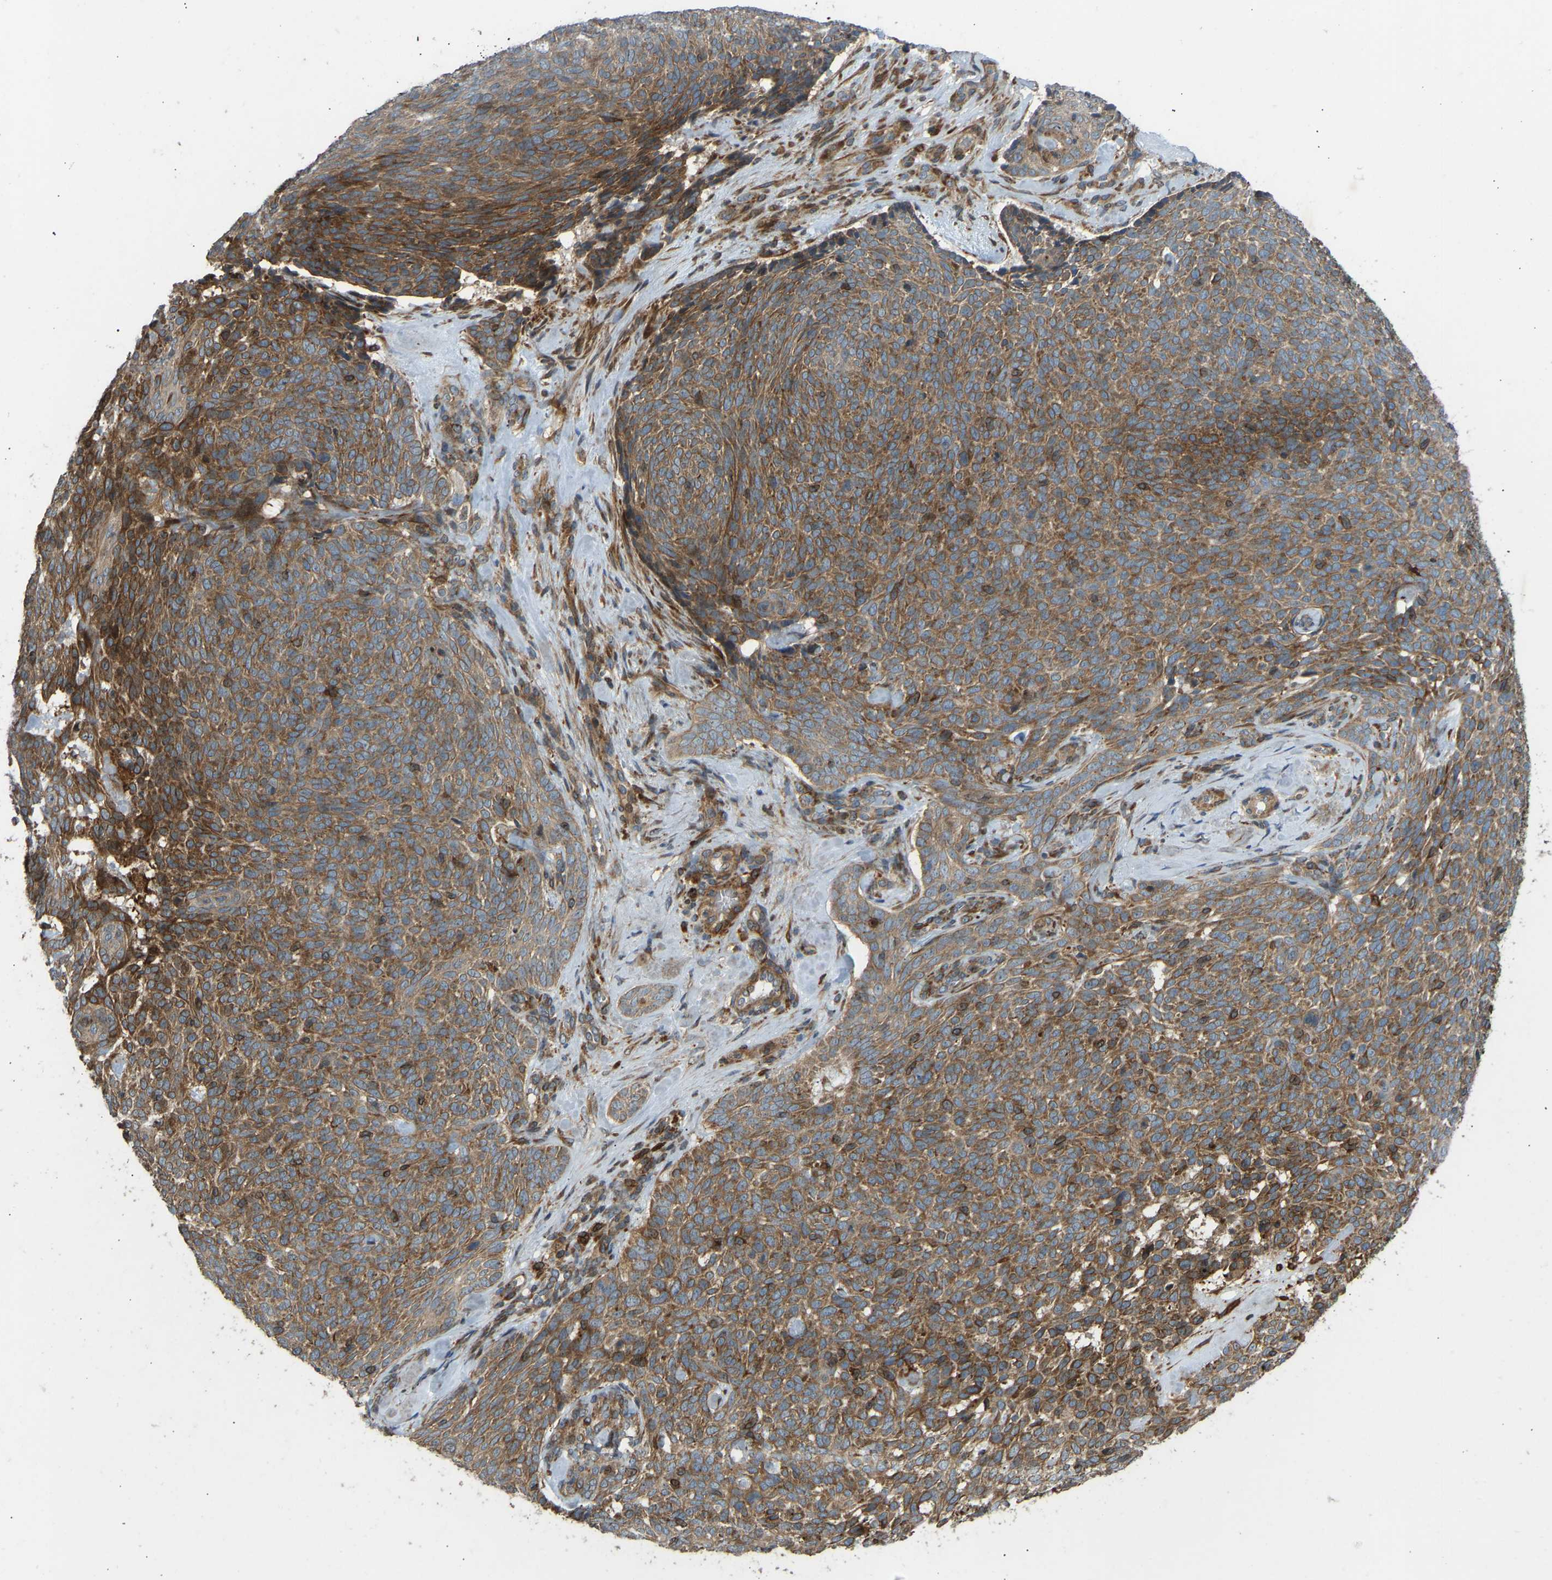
{"staining": {"intensity": "strong", "quantity": ">75%", "location": "cytoplasmic/membranous"}, "tissue": "skin cancer", "cell_type": "Tumor cells", "image_type": "cancer", "snomed": [{"axis": "morphology", "description": "Basal cell carcinoma"}, {"axis": "topography", "description": "Skin"}], "caption": "A micrograph of basal cell carcinoma (skin) stained for a protein exhibits strong cytoplasmic/membranous brown staining in tumor cells. The staining was performed using DAB (3,3'-diaminobenzidine) to visualize the protein expression in brown, while the nuclei were stained in blue with hematoxylin (Magnification: 20x).", "gene": "OS9", "patient": {"sex": "male", "age": 61}}